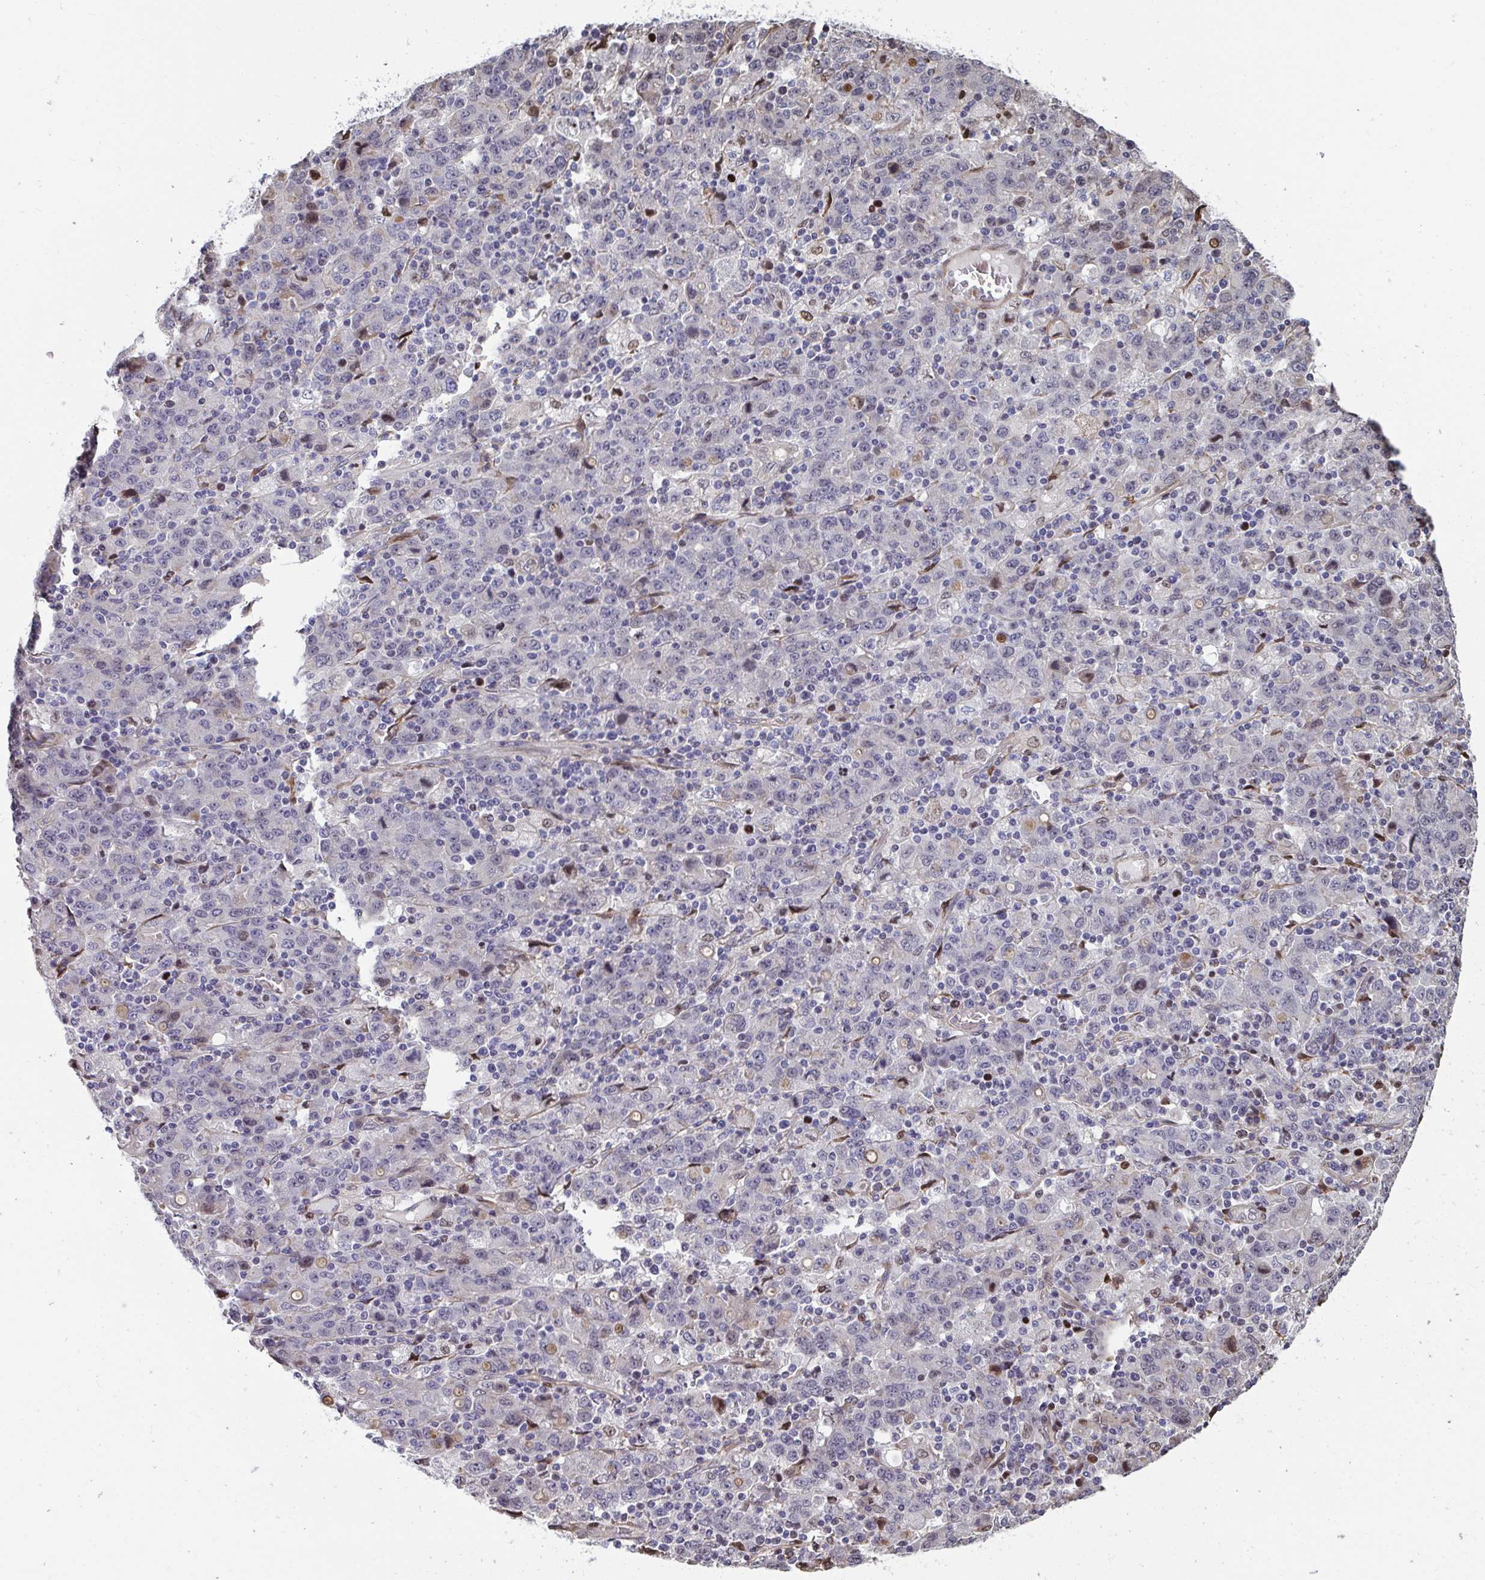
{"staining": {"intensity": "negative", "quantity": "none", "location": "none"}, "tissue": "stomach cancer", "cell_type": "Tumor cells", "image_type": "cancer", "snomed": [{"axis": "morphology", "description": "Adenocarcinoma, NOS"}, {"axis": "topography", "description": "Stomach, upper"}], "caption": "An IHC histopathology image of stomach cancer (adenocarcinoma) is shown. There is no staining in tumor cells of stomach cancer (adenocarcinoma).", "gene": "PELI2", "patient": {"sex": "male", "age": 69}}